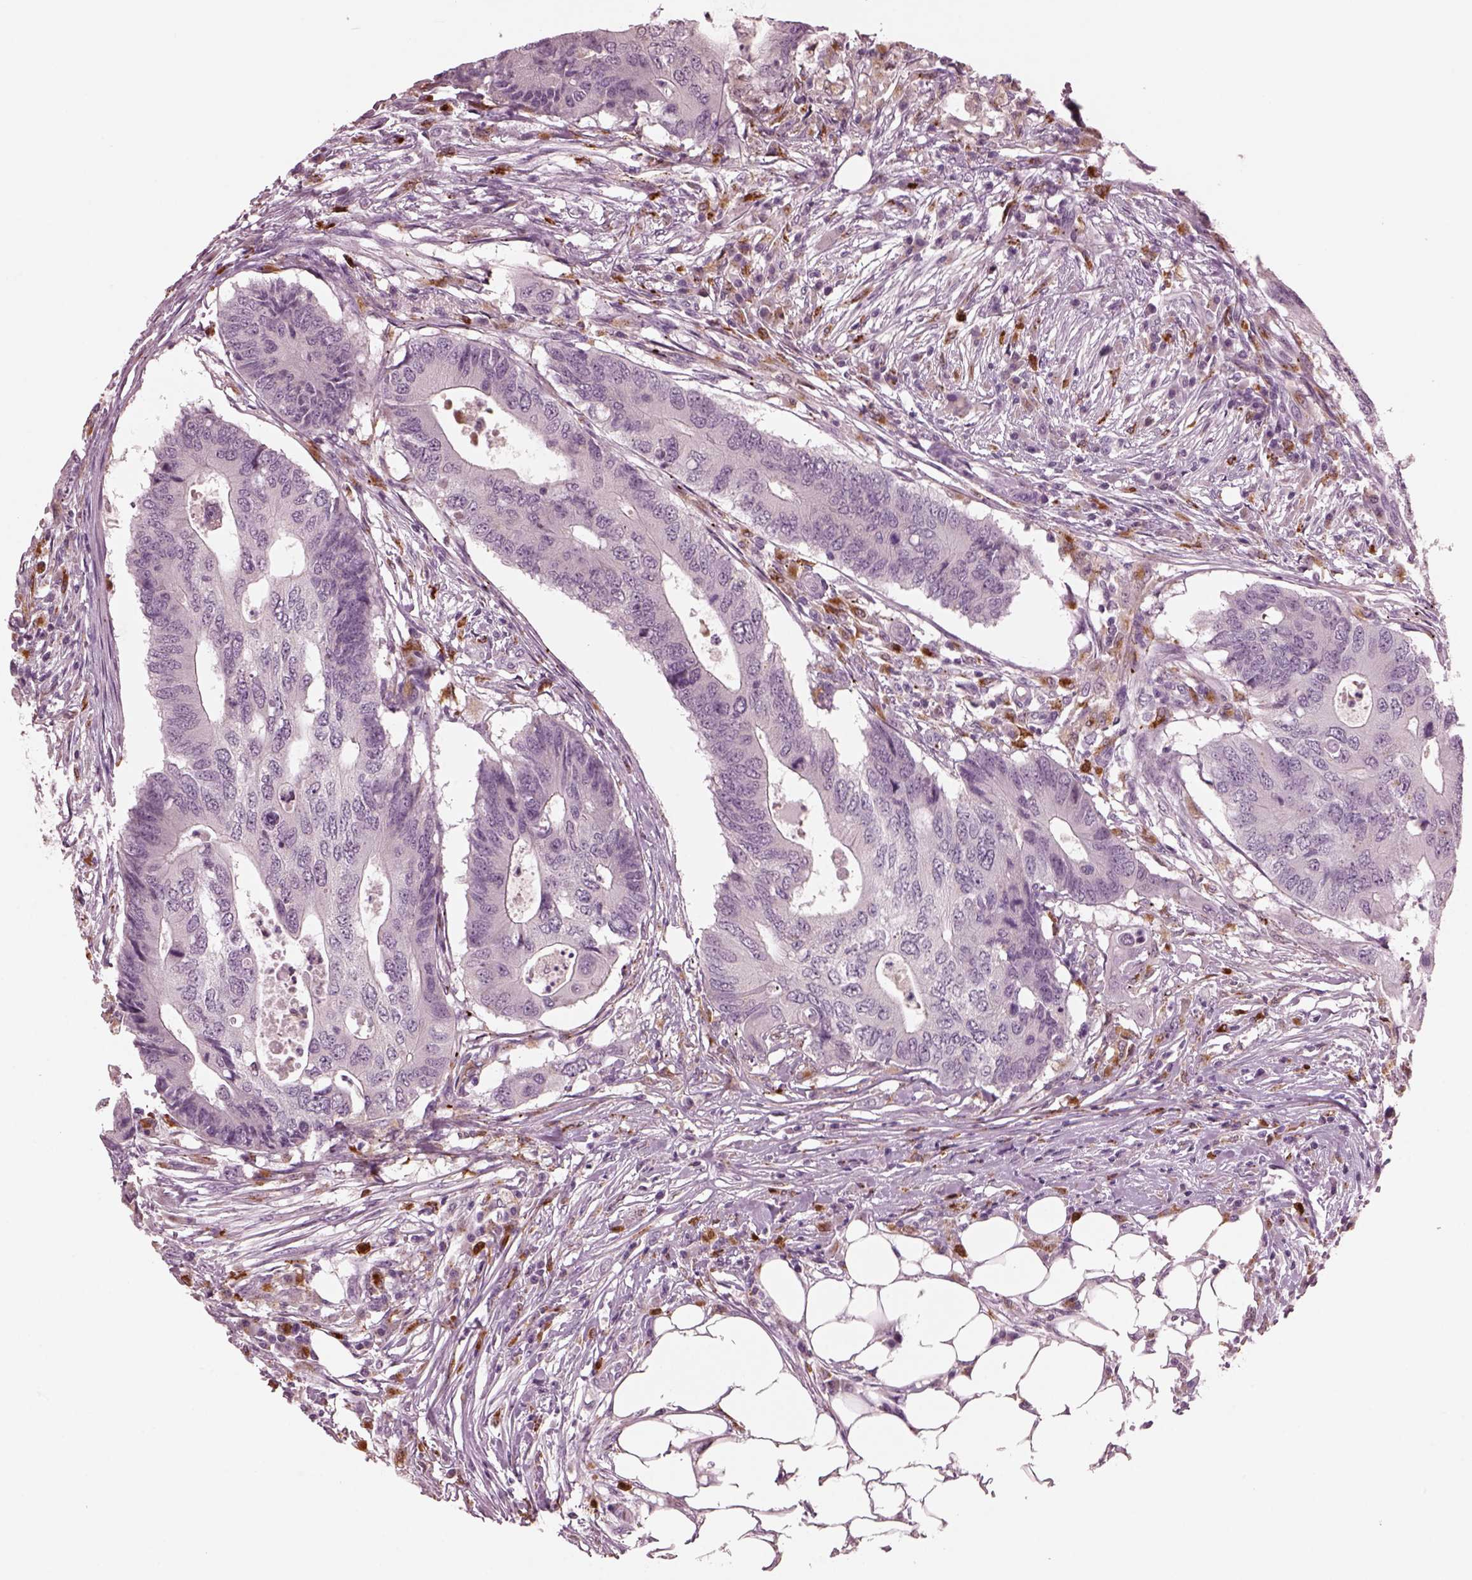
{"staining": {"intensity": "negative", "quantity": "none", "location": "none"}, "tissue": "colorectal cancer", "cell_type": "Tumor cells", "image_type": "cancer", "snomed": [{"axis": "morphology", "description": "Adenocarcinoma, NOS"}, {"axis": "topography", "description": "Colon"}], "caption": "The micrograph displays no significant staining in tumor cells of adenocarcinoma (colorectal).", "gene": "SLAMF8", "patient": {"sex": "male", "age": 71}}